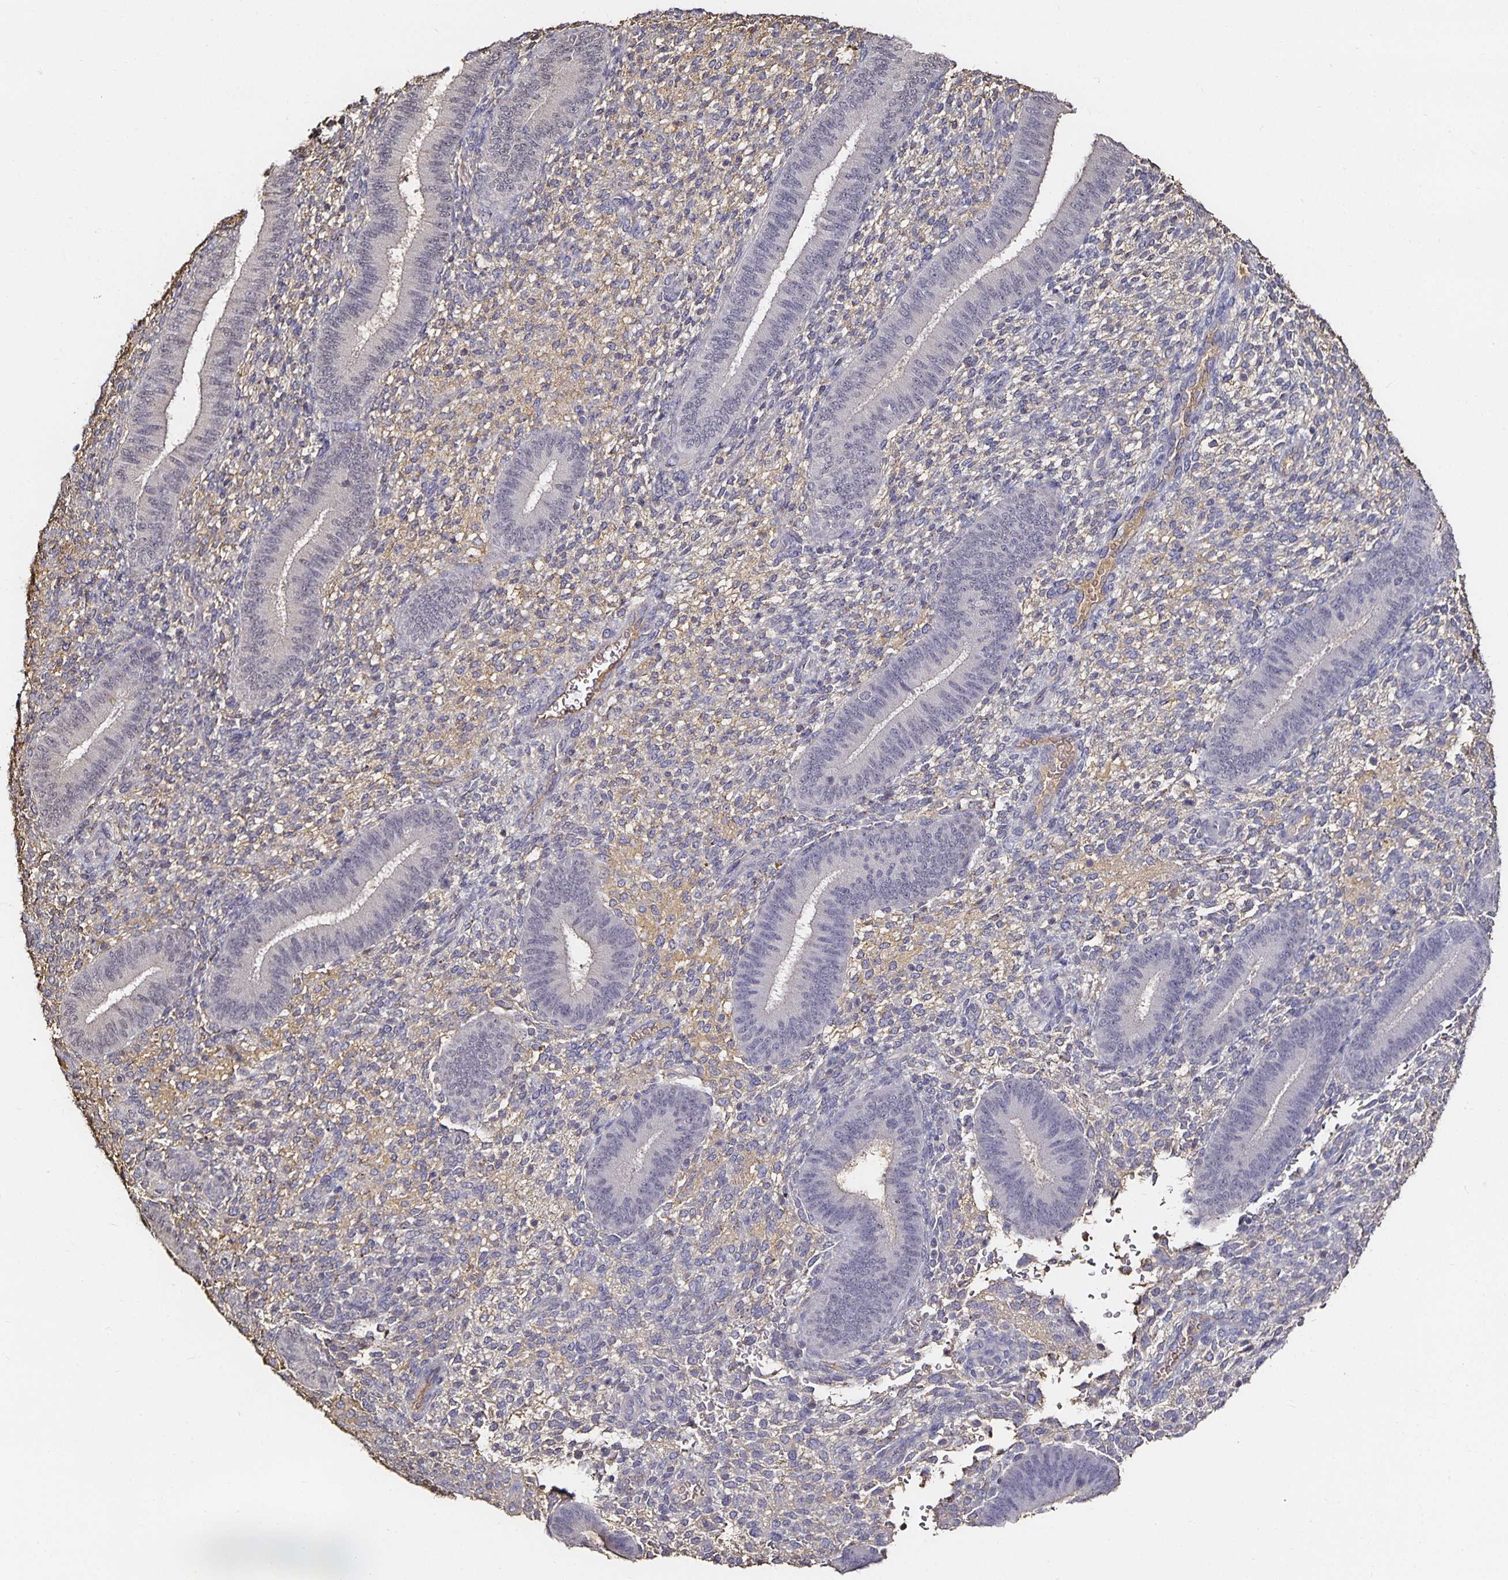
{"staining": {"intensity": "negative", "quantity": "none", "location": "none"}, "tissue": "endometrium", "cell_type": "Cells in endometrial stroma", "image_type": "normal", "snomed": [{"axis": "morphology", "description": "Normal tissue, NOS"}, {"axis": "topography", "description": "Endometrium"}], "caption": "An IHC image of benign endometrium is shown. There is no staining in cells in endometrial stroma of endometrium.", "gene": "TTR", "patient": {"sex": "female", "age": 39}}